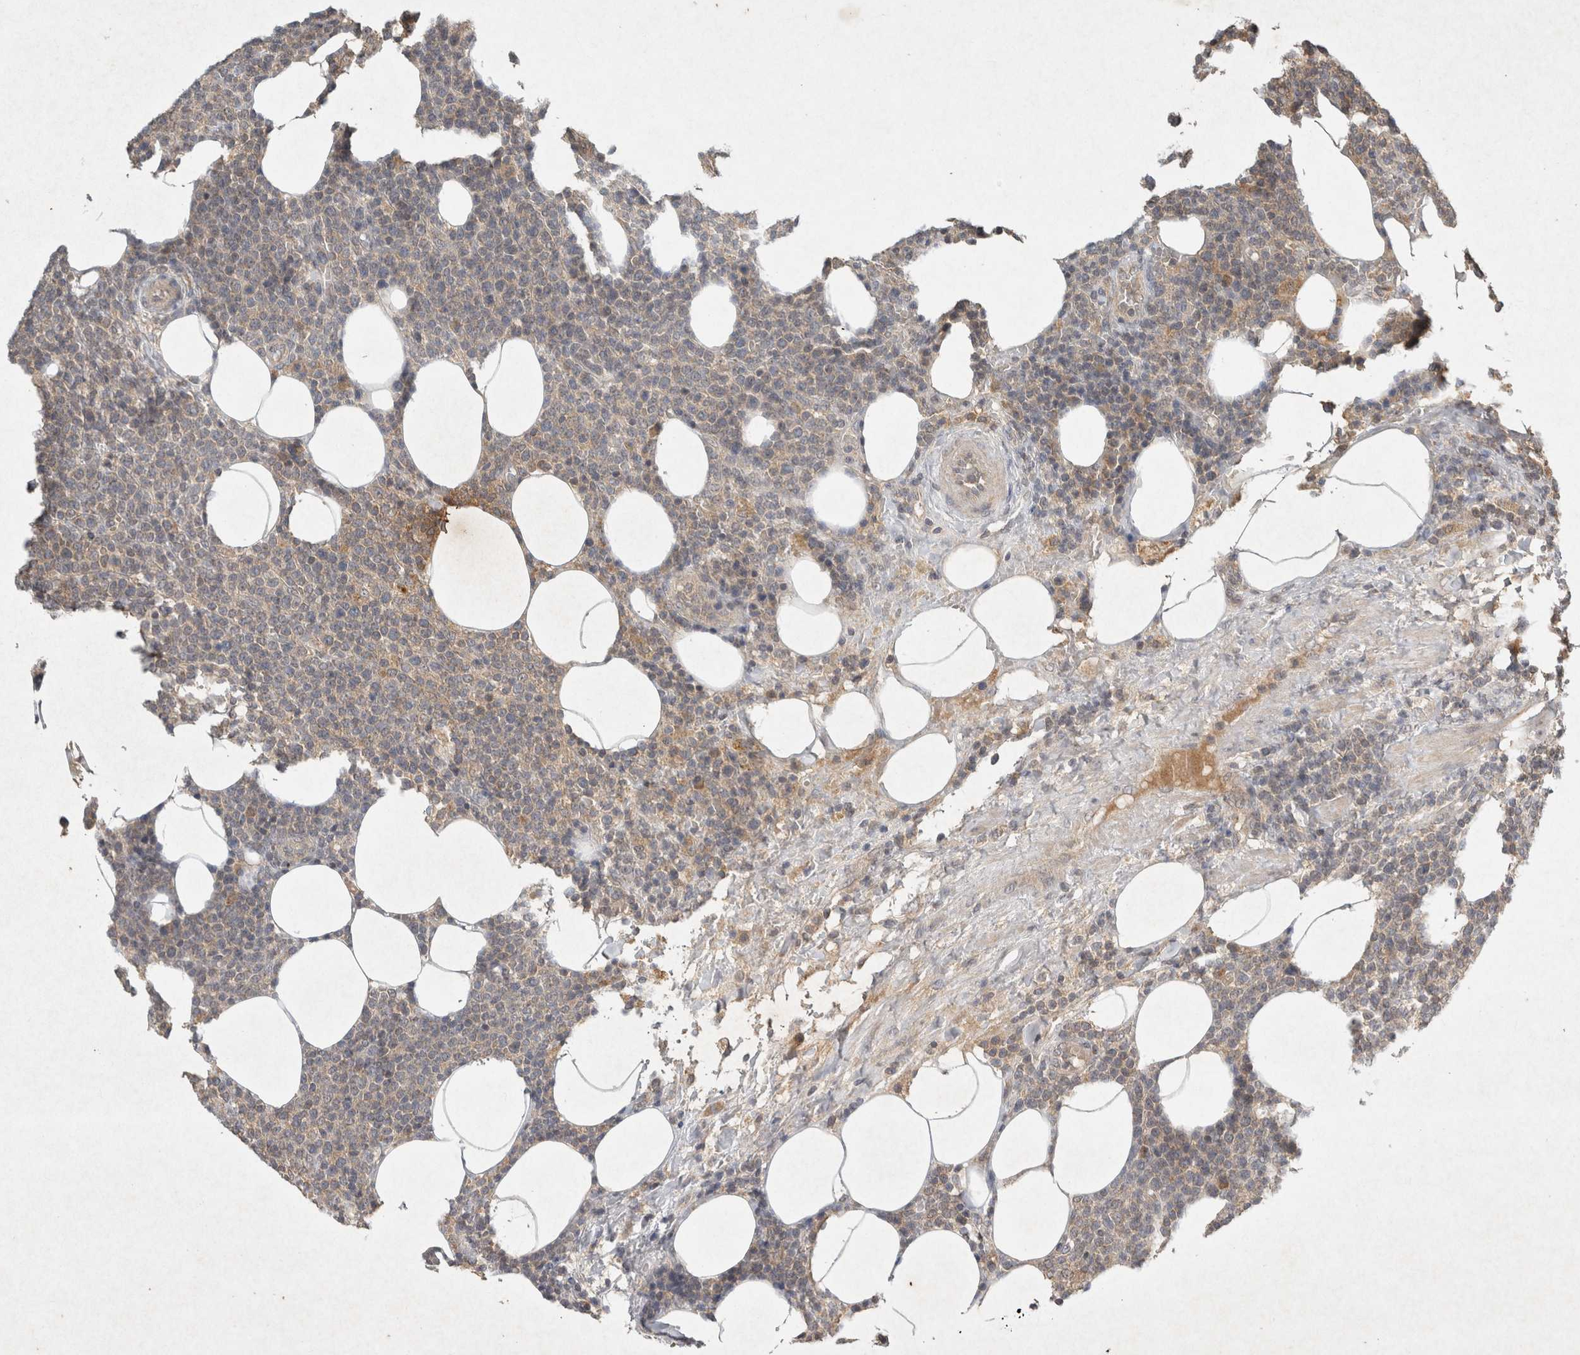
{"staining": {"intensity": "weak", "quantity": "25%-75%", "location": "cytoplasmic/membranous"}, "tissue": "lymphoma", "cell_type": "Tumor cells", "image_type": "cancer", "snomed": [{"axis": "morphology", "description": "Malignant lymphoma, non-Hodgkin's type, High grade"}, {"axis": "topography", "description": "Lymph node"}], "caption": "This image displays immunohistochemistry staining of human lymphoma, with low weak cytoplasmic/membranous expression in about 25%-75% of tumor cells.", "gene": "LOXL2", "patient": {"sex": "male", "age": 61}}